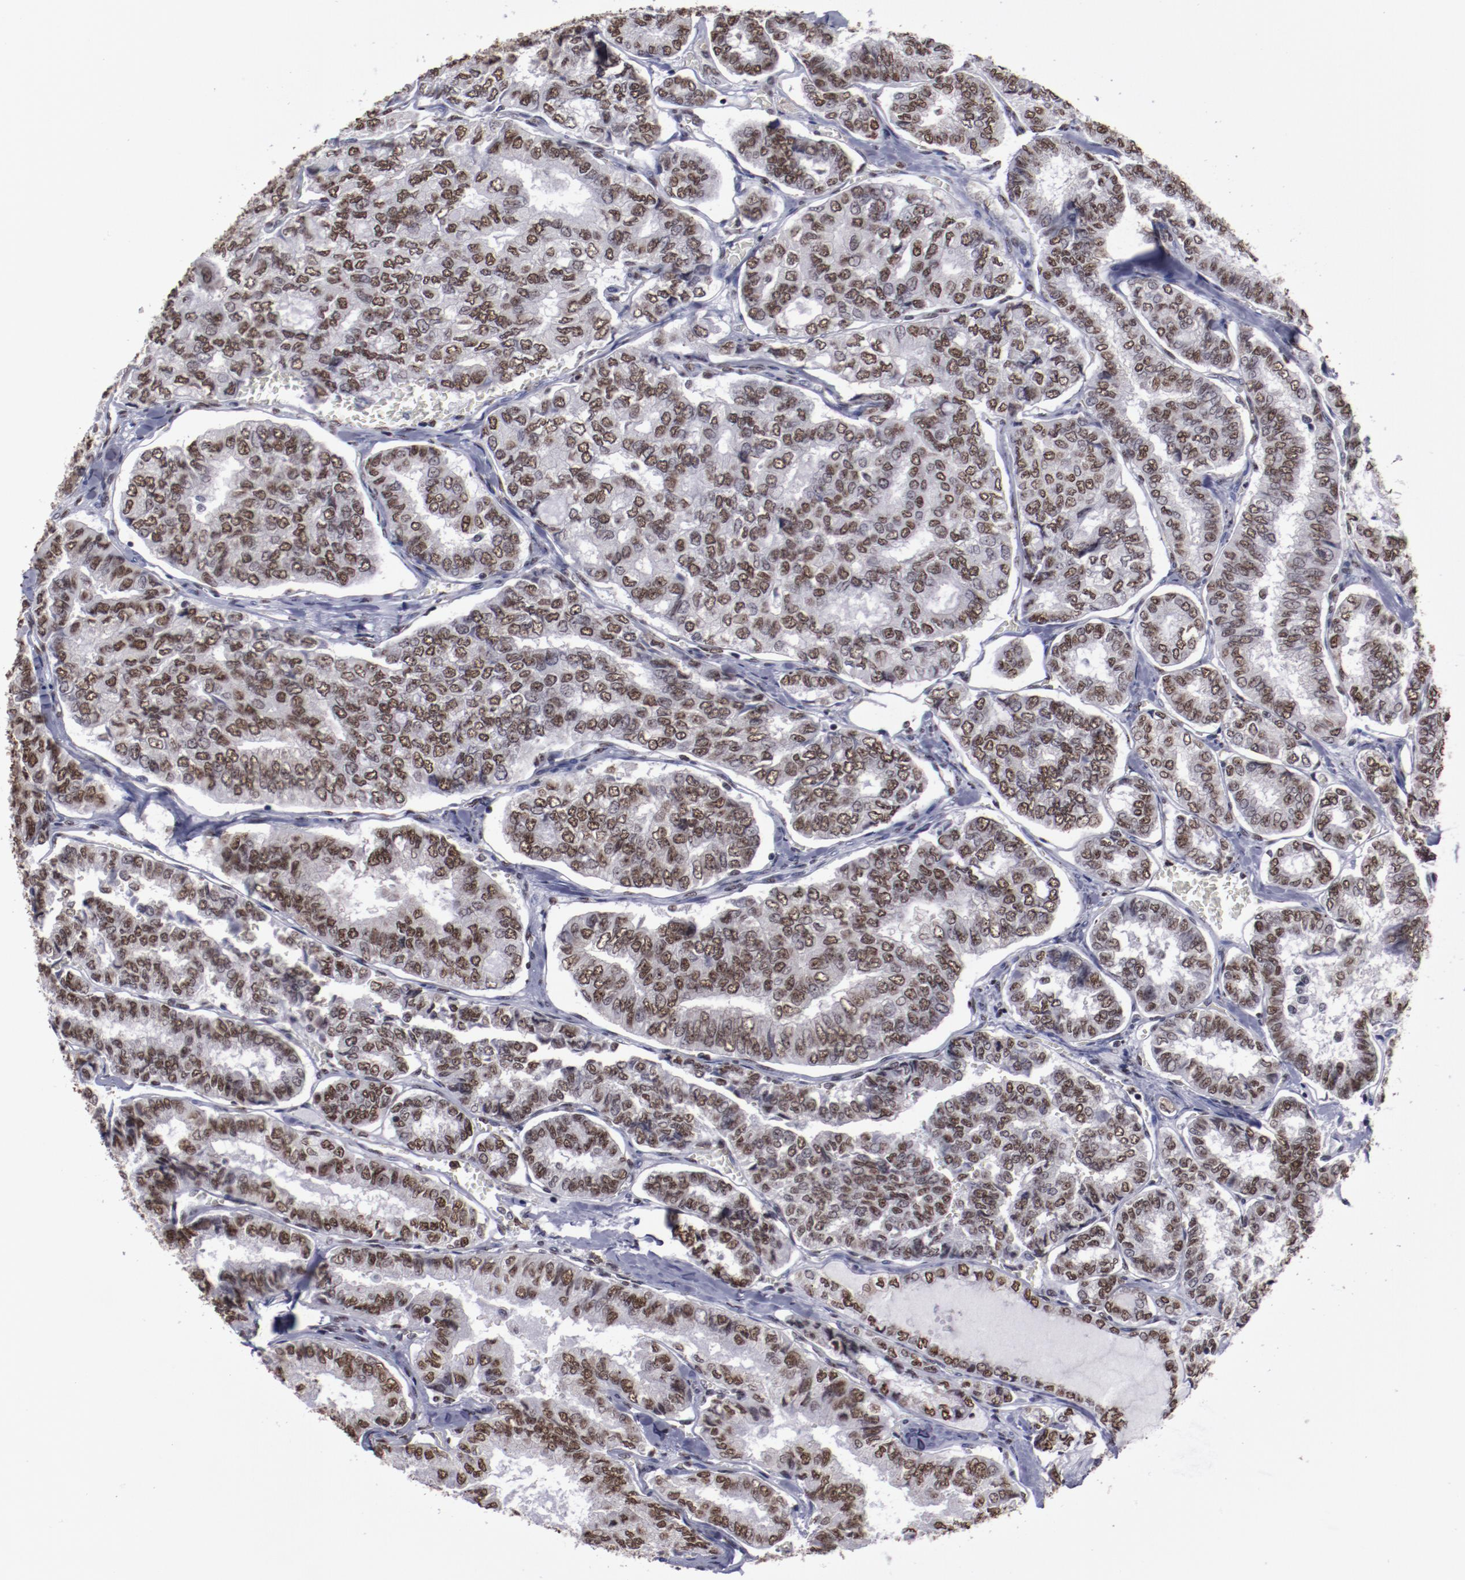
{"staining": {"intensity": "strong", "quantity": ">75%", "location": "nuclear"}, "tissue": "thyroid cancer", "cell_type": "Tumor cells", "image_type": "cancer", "snomed": [{"axis": "morphology", "description": "Papillary adenocarcinoma, NOS"}, {"axis": "topography", "description": "Thyroid gland"}], "caption": "A histopathology image showing strong nuclear staining in approximately >75% of tumor cells in thyroid papillary adenocarcinoma, as visualized by brown immunohistochemical staining.", "gene": "HNRNPA2B1", "patient": {"sex": "female", "age": 35}}